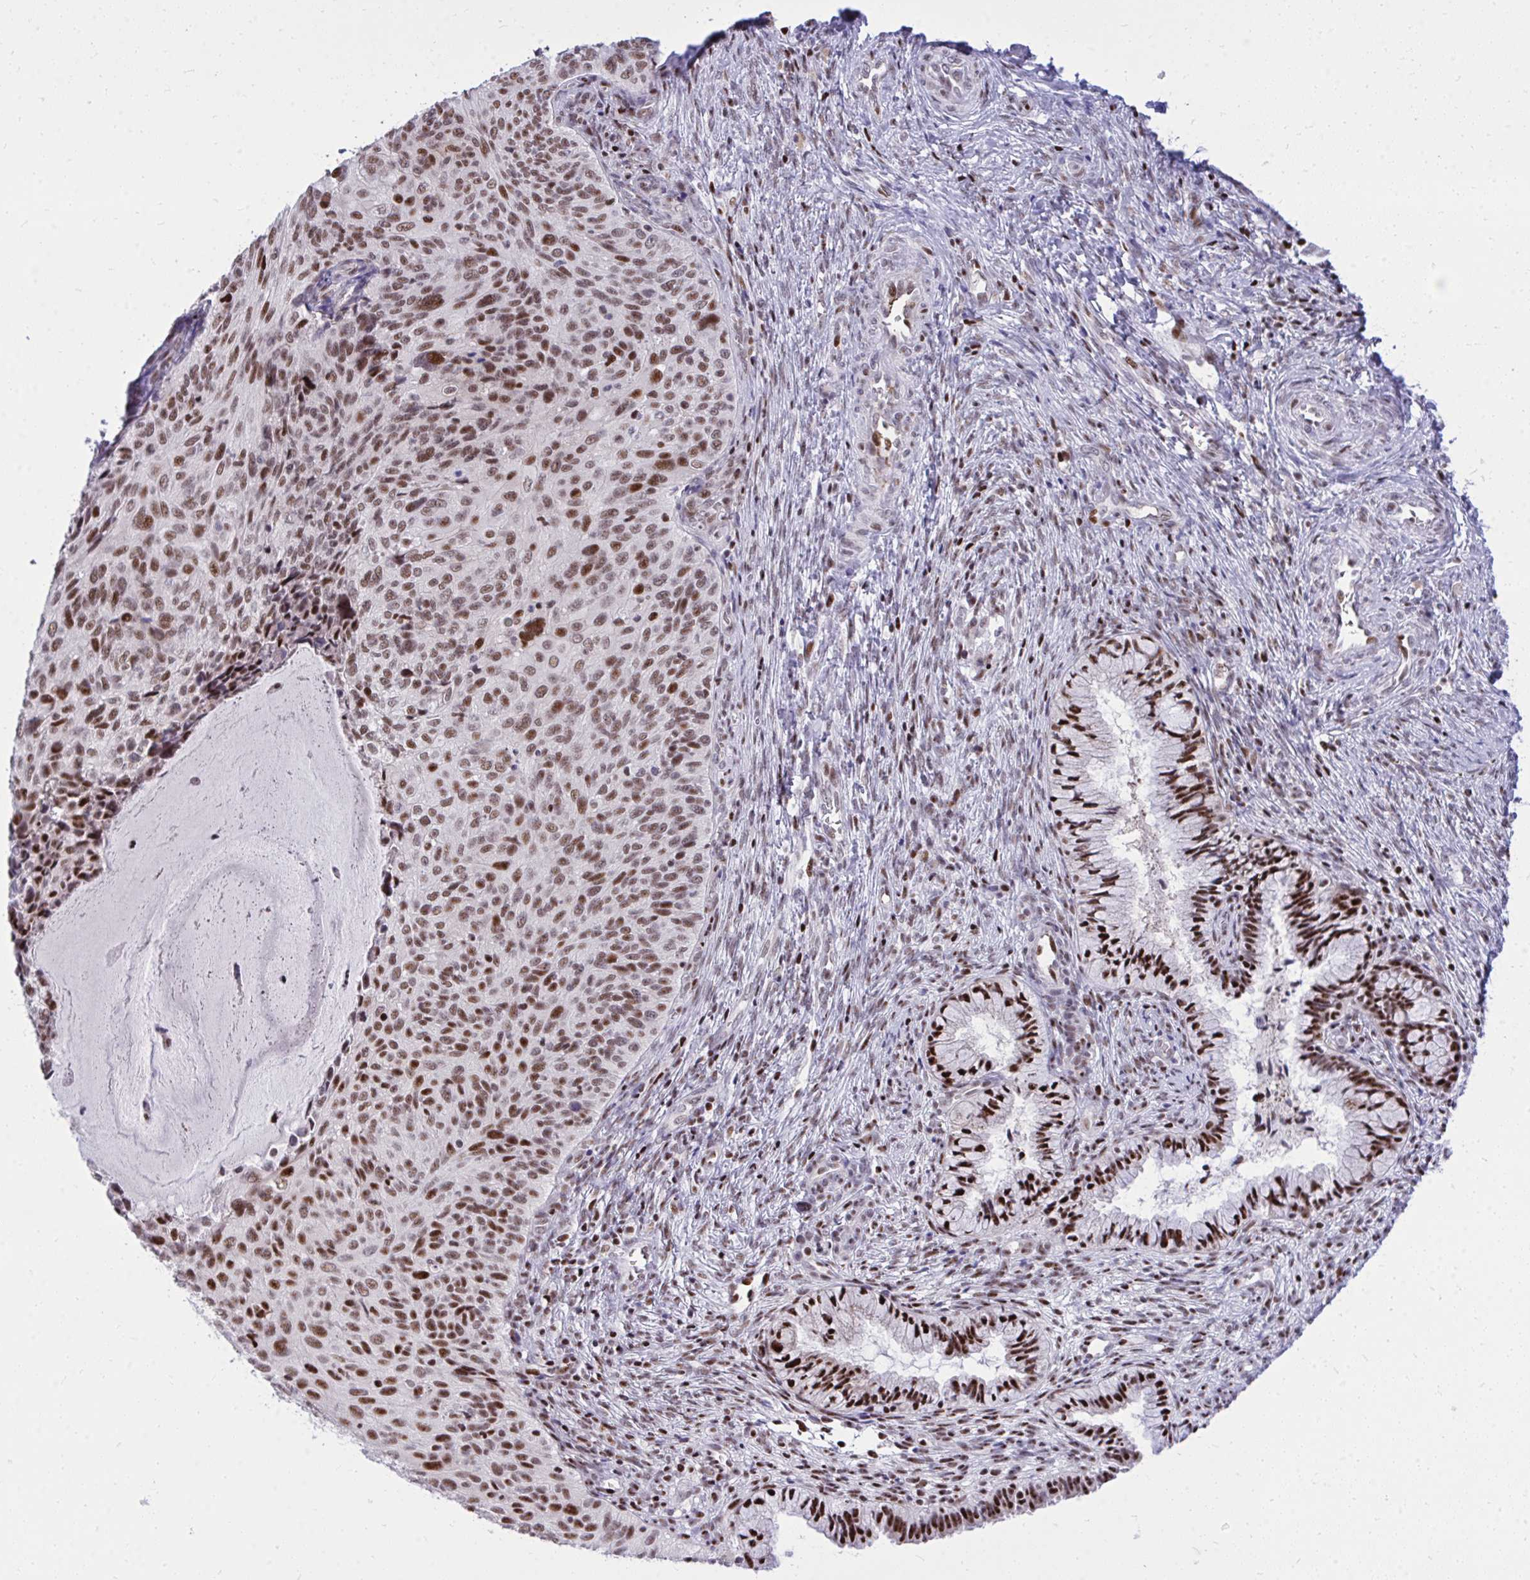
{"staining": {"intensity": "moderate", "quantity": ">75%", "location": "nuclear"}, "tissue": "cervical cancer", "cell_type": "Tumor cells", "image_type": "cancer", "snomed": [{"axis": "morphology", "description": "Squamous cell carcinoma, NOS"}, {"axis": "topography", "description": "Cervix"}], "caption": "Approximately >75% of tumor cells in cervical squamous cell carcinoma demonstrate moderate nuclear protein staining as visualized by brown immunohistochemical staining.", "gene": "C14orf39", "patient": {"sex": "female", "age": 49}}